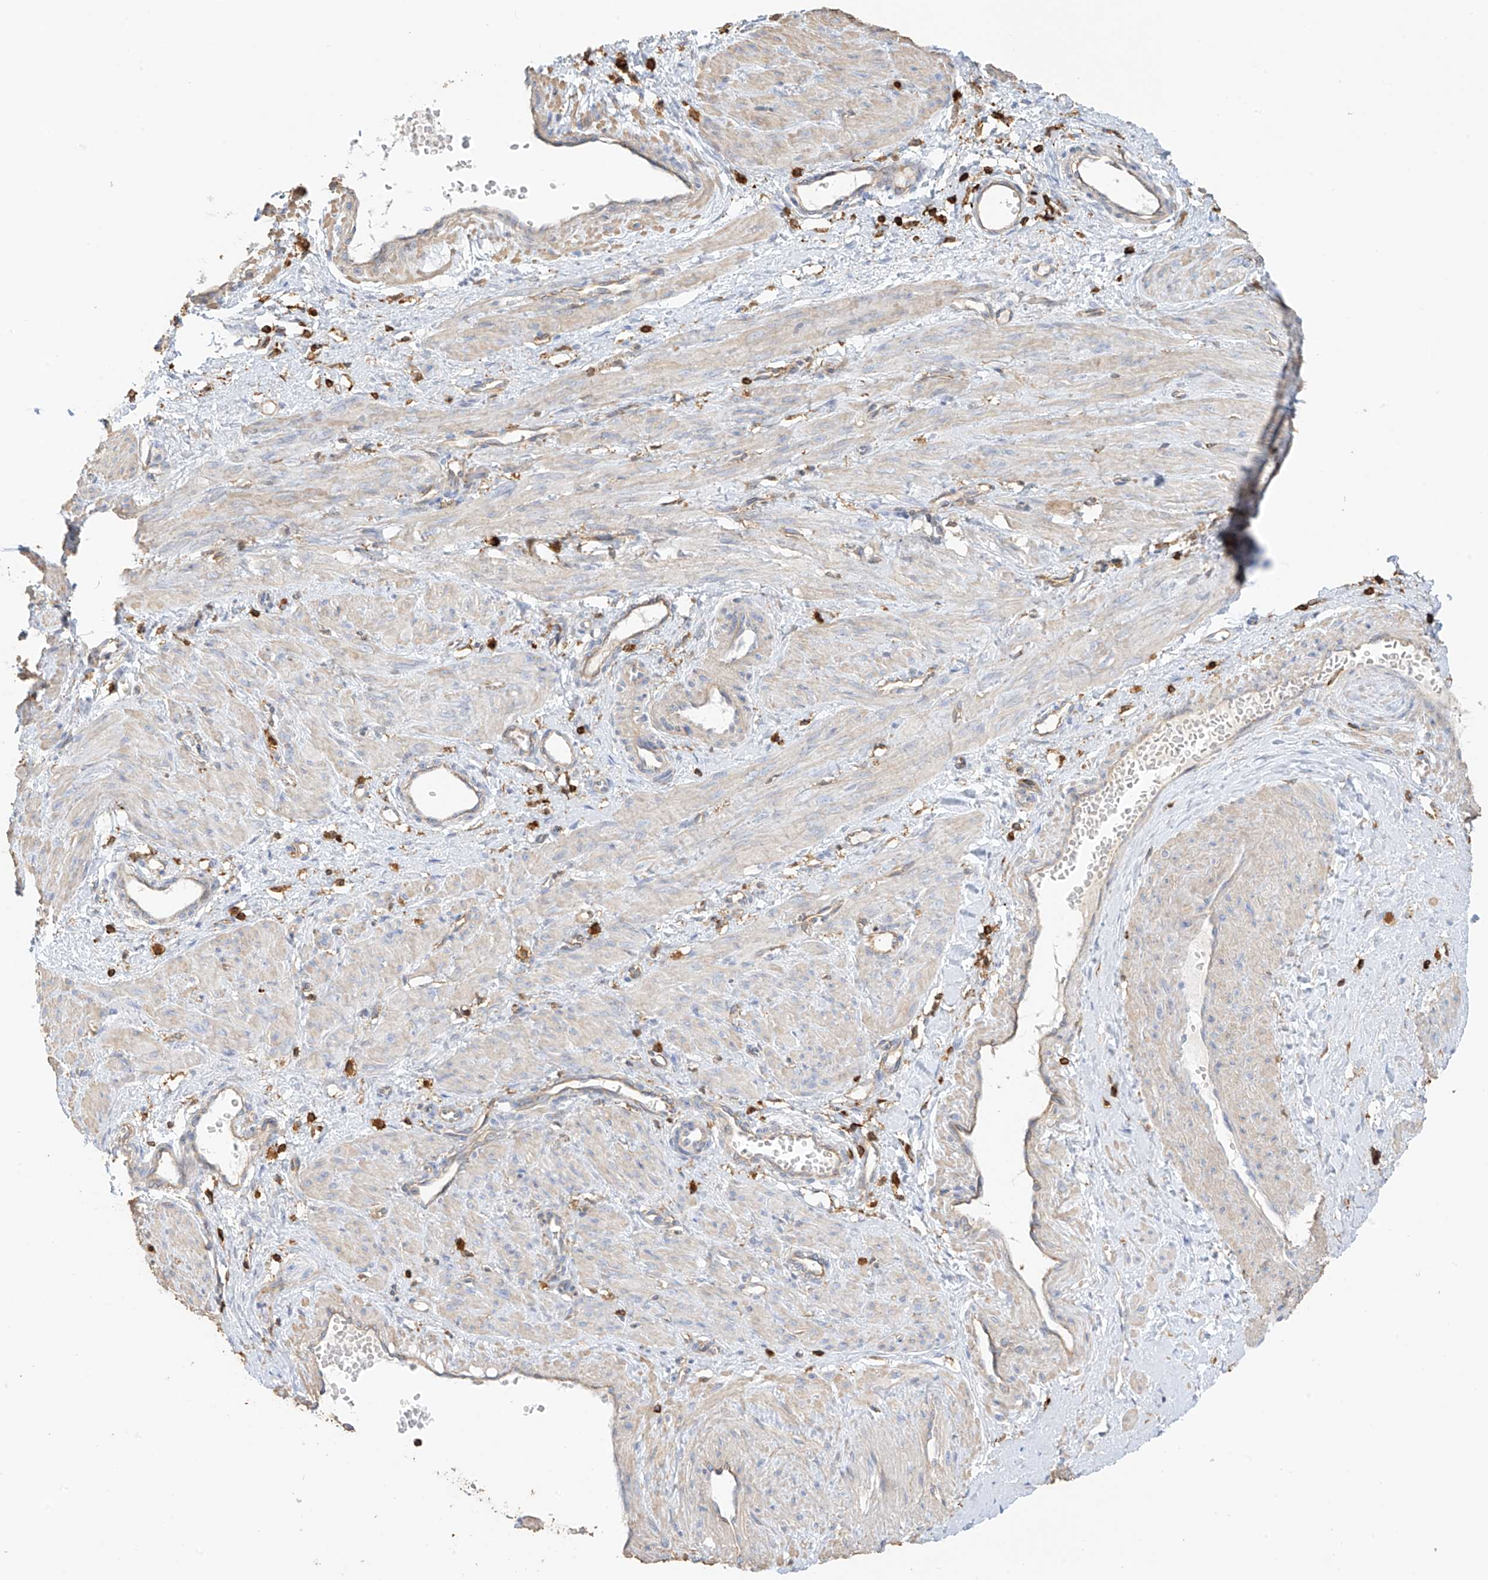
{"staining": {"intensity": "negative", "quantity": "none", "location": "none"}, "tissue": "smooth muscle", "cell_type": "Smooth muscle cells", "image_type": "normal", "snomed": [{"axis": "morphology", "description": "Normal tissue, NOS"}, {"axis": "topography", "description": "Endometrium"}], "caption": "IHC photomicrograph of benign smooth muscle: human smooth muscle stained with DAB (3,3'-diaminobenzidine) shows no significant protein expression in smooth muscle cells.", "gene": "ARHGAP25", "patient": {"sex": "female", "age": 33}}